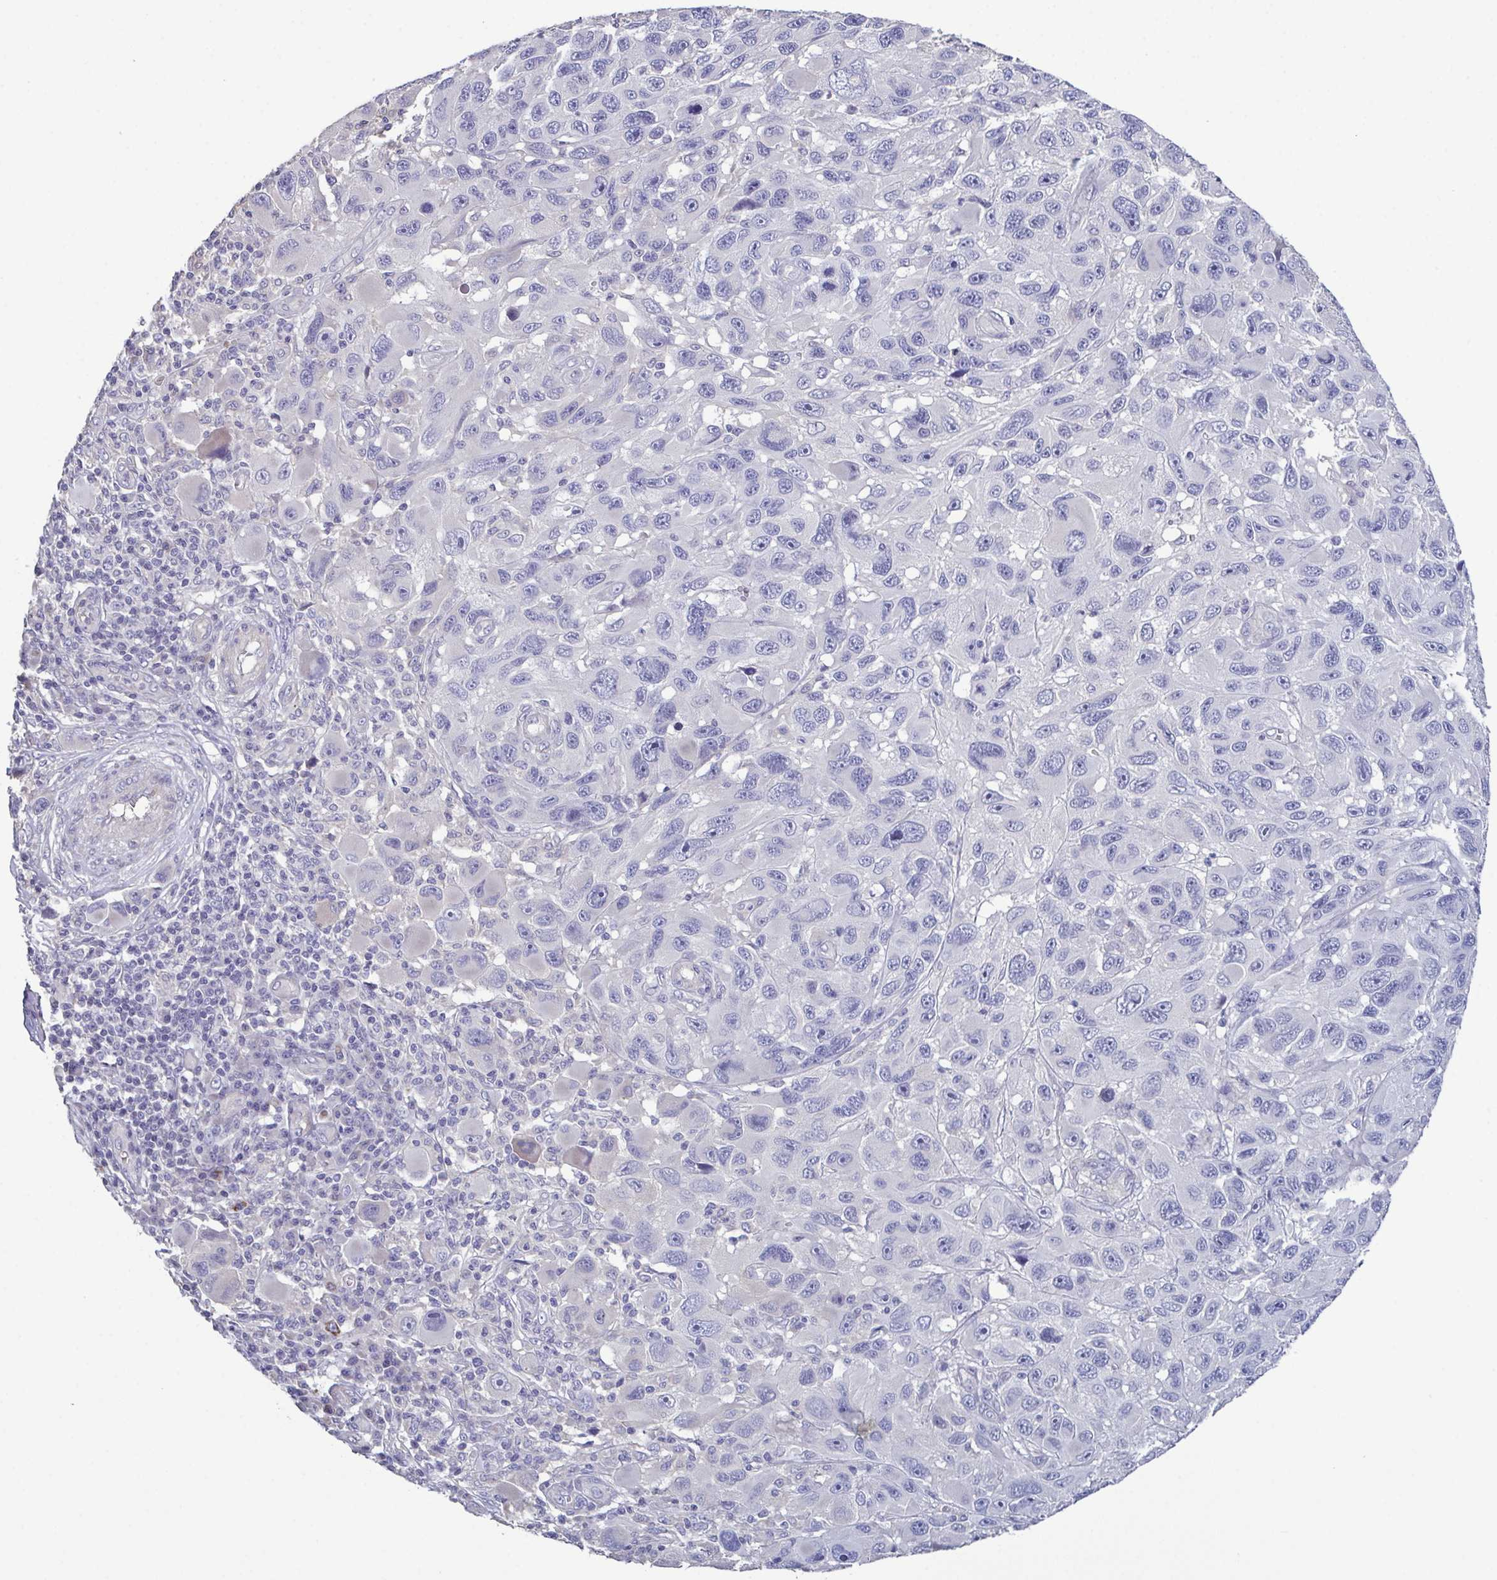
{"staining": {"intensity": "negative", "quantity": "none", "location": "none"}, "tissue": "melanoma", "cell_type": "Tumor cells", "image_type": "cancer", "snomed": [{"axis": "morphology", "description": "Malignant melanoma, NOS"}, {"axis": "topography", "description": "Skin"}], "caption": "The image demonstrates no staining of tumor cells in melanoma.", "gene": "GLDC", "patient": {"sex": "male", "age": 53}}